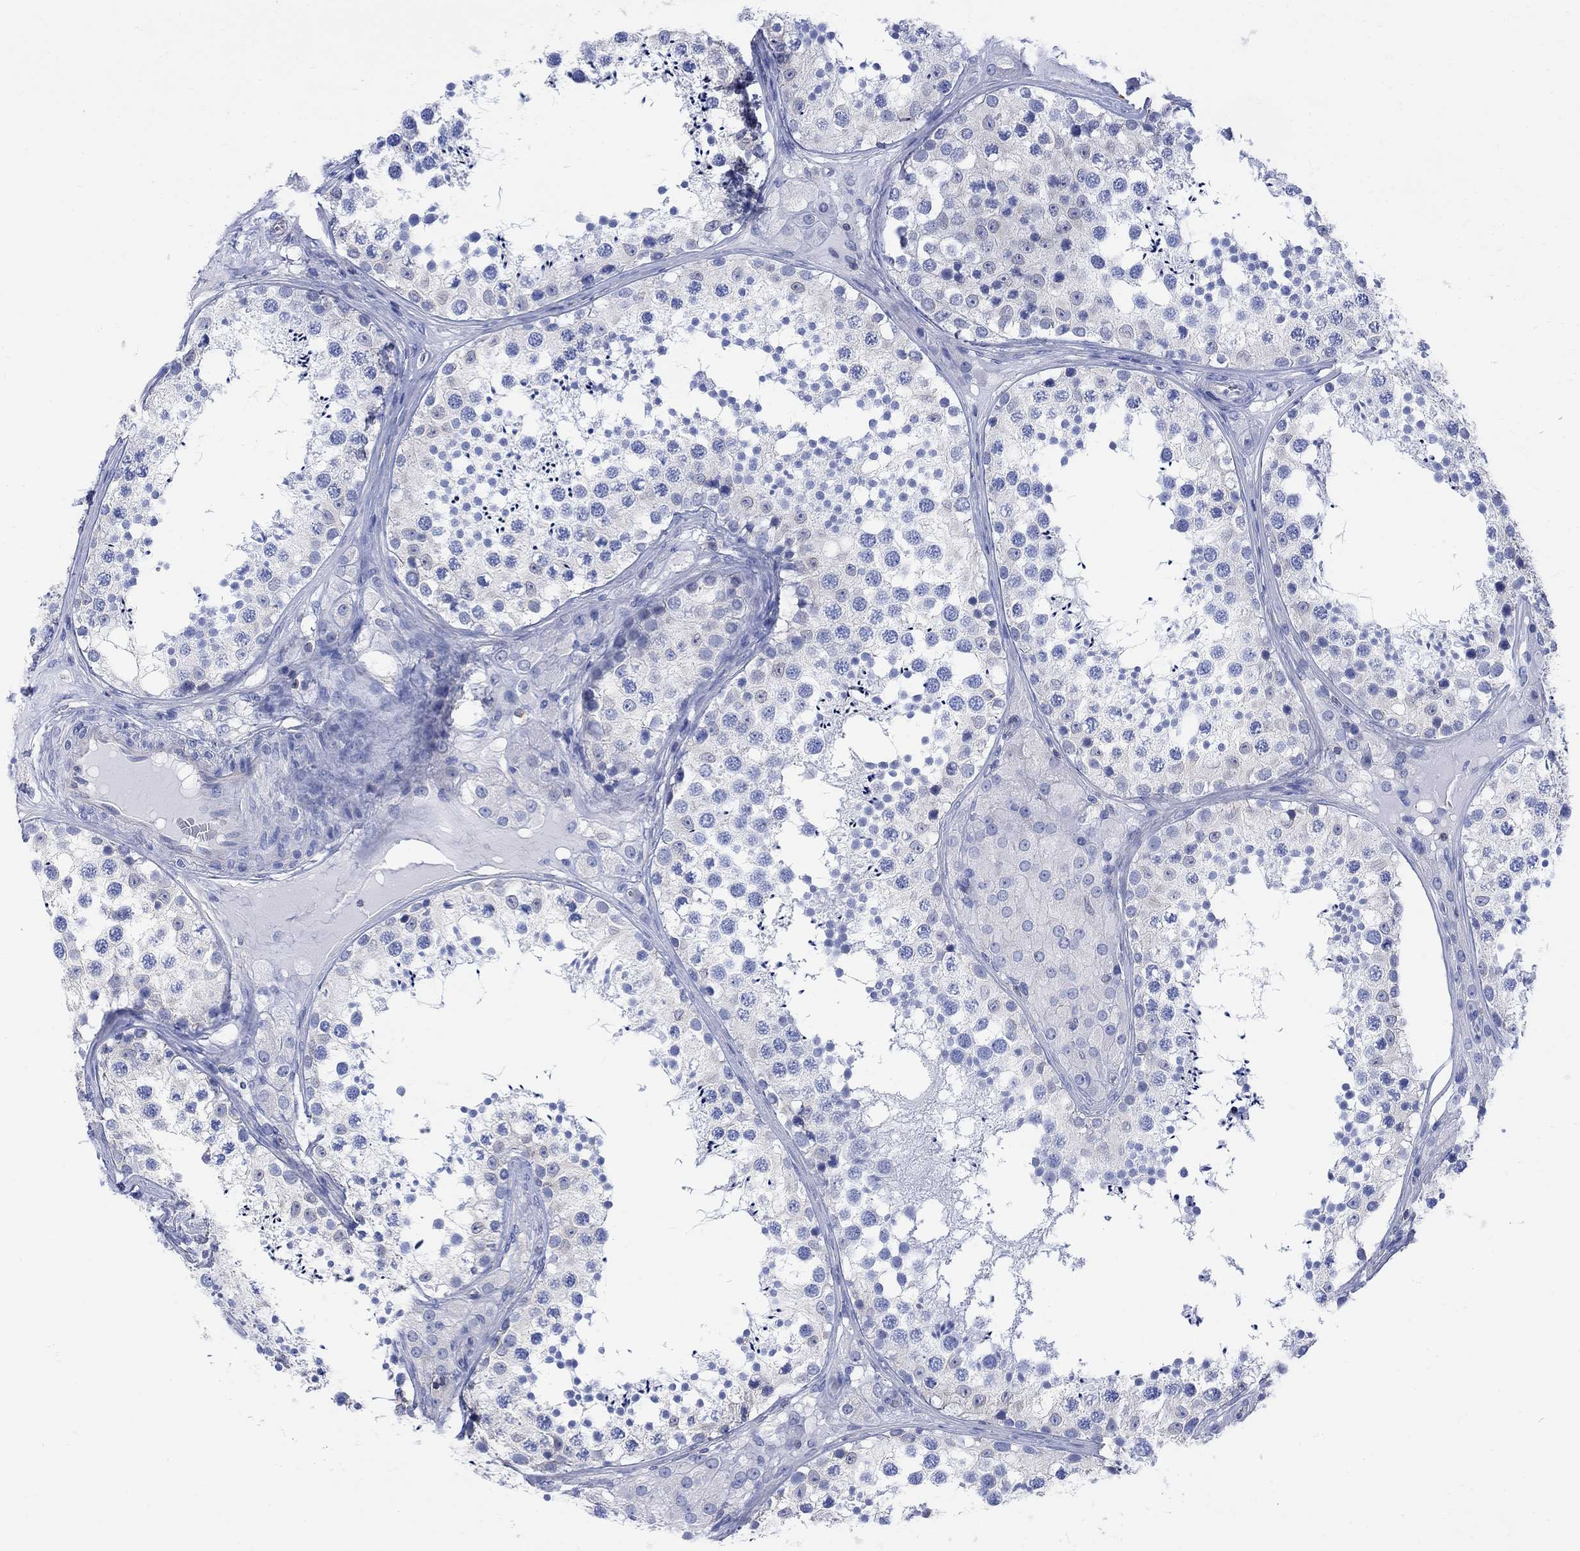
{"staining": {"intensity": "weak", "quantity": "25%-75%", "location": "cytoplasmic/membranous"}, "tissue": "testis", "cell_type": "Cells in seminiferous ducts", "image_type": "normal", "snomed": [{"axis": "morphology", "description": "Normal tissue, NOS"}, {"axis": "topography", "description": "Testis"}], "caption": "Immunohistochemistry (DAB) staining of benign testis displays weak cytoplasmic/membranous protein staining in about 25%-75% of cells in seminiferous ducts. (Brightfield microscopy of DAB IHC at high magnification).", "gene": "GBP5", "patient": {"sex": "male", "age": 34}}